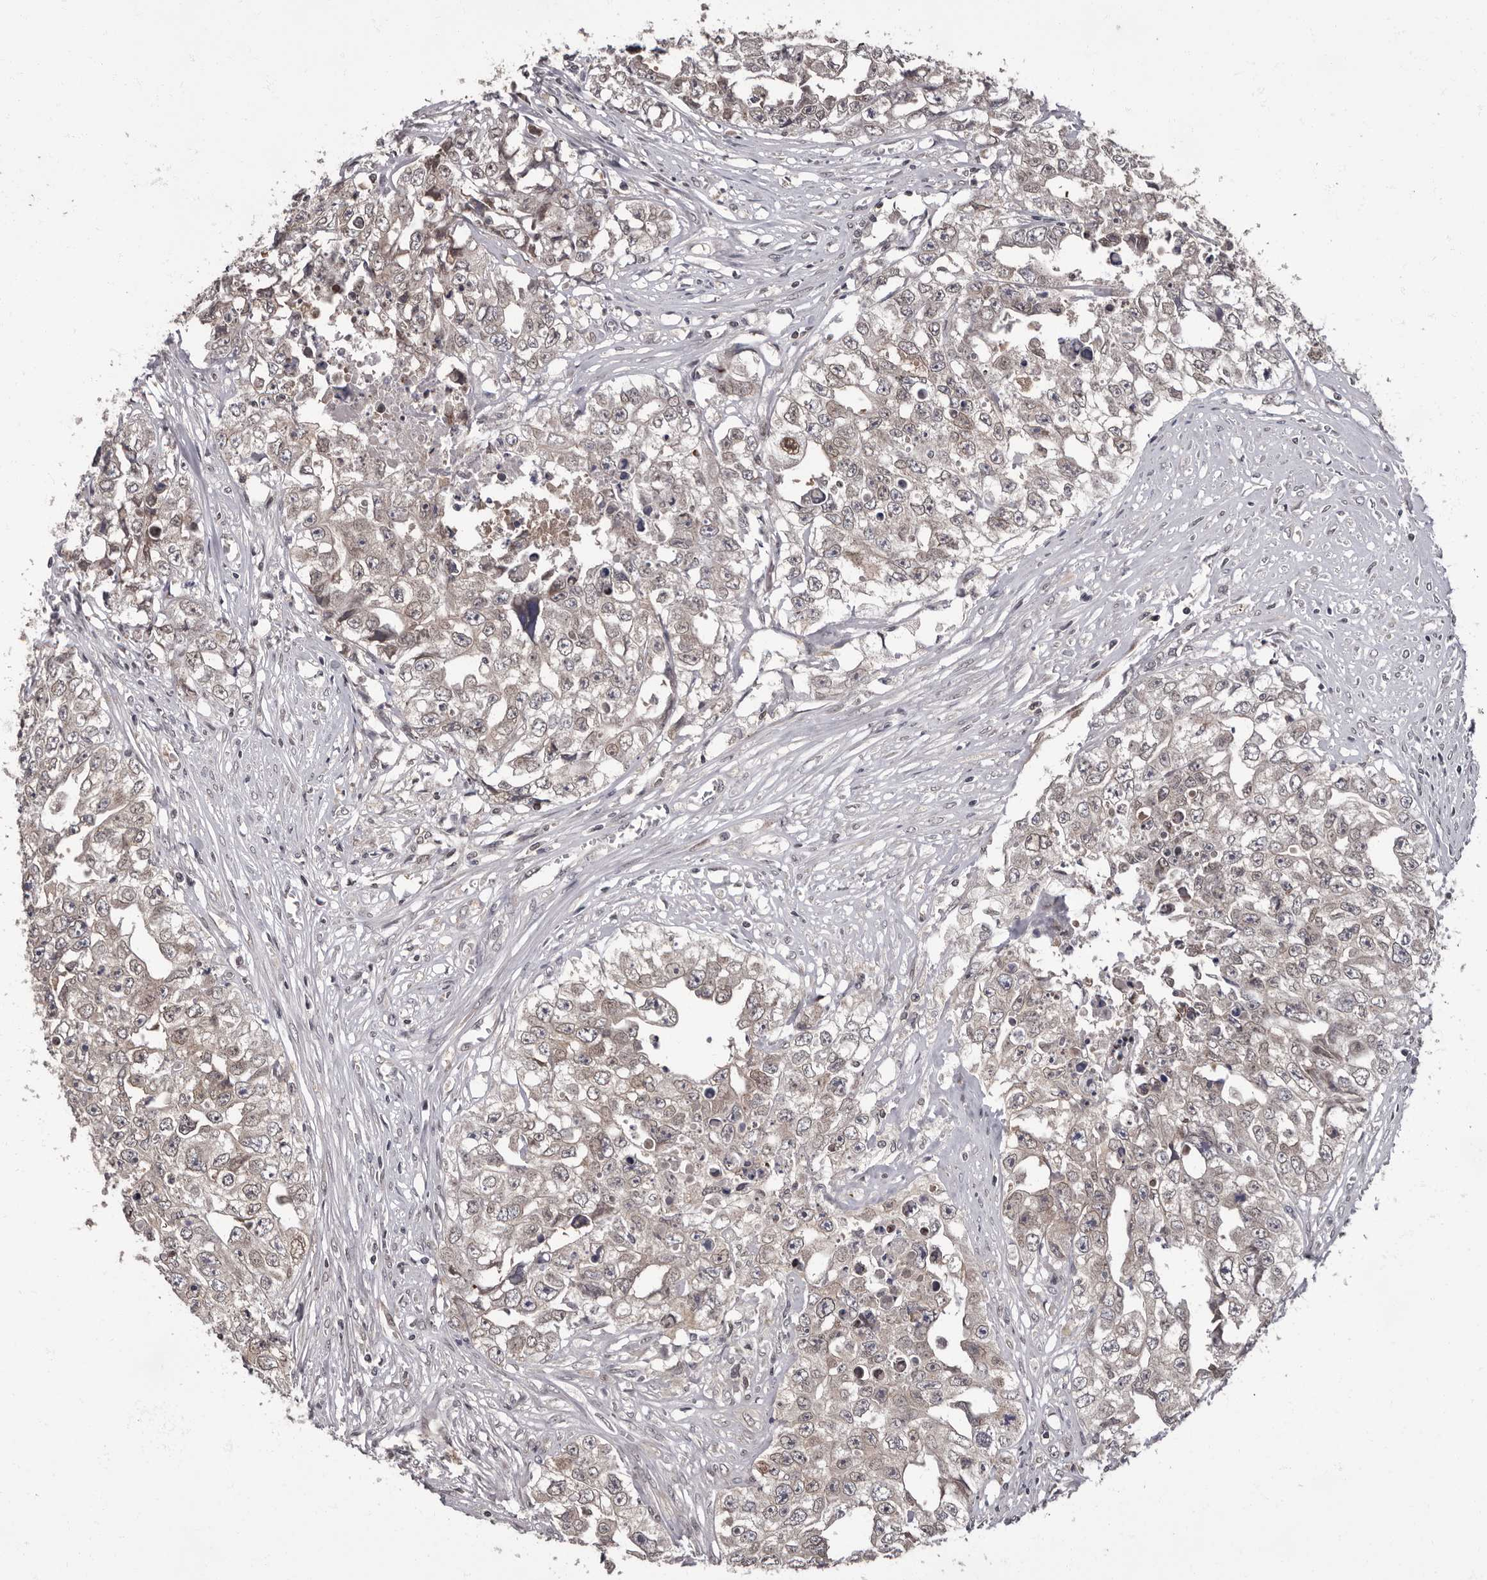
{"staining": {"intensity": "weak", "quantity": "25%-75%", "location": "cytoplasmic/membranous,nuclear"}, "tissue": "testis cancer", "cell_type": "Tumor cells", "image_type": "cancer", "snomed": [{"axis": "morphology", "description": "Seminoma, NOS"}, {"axis": "morphology", "description": "Carcinoma, Embryonal, NOS"}, {"axis": "topography", "description": "Testis"}], "caption": "Protein positivity by immunohistochemistry (IHC) displays weak cytoplasmic/membranous and nuclear staining in approximately 25%-75% of tumor cells in seminoma (testis). The staining is performed using DAB brown chromogen to label protein expression. The nuclei are counter-stained blue using hematoxylin.", "gene": "C1orf50", "patient": {"sex": "male", "age": 43}}